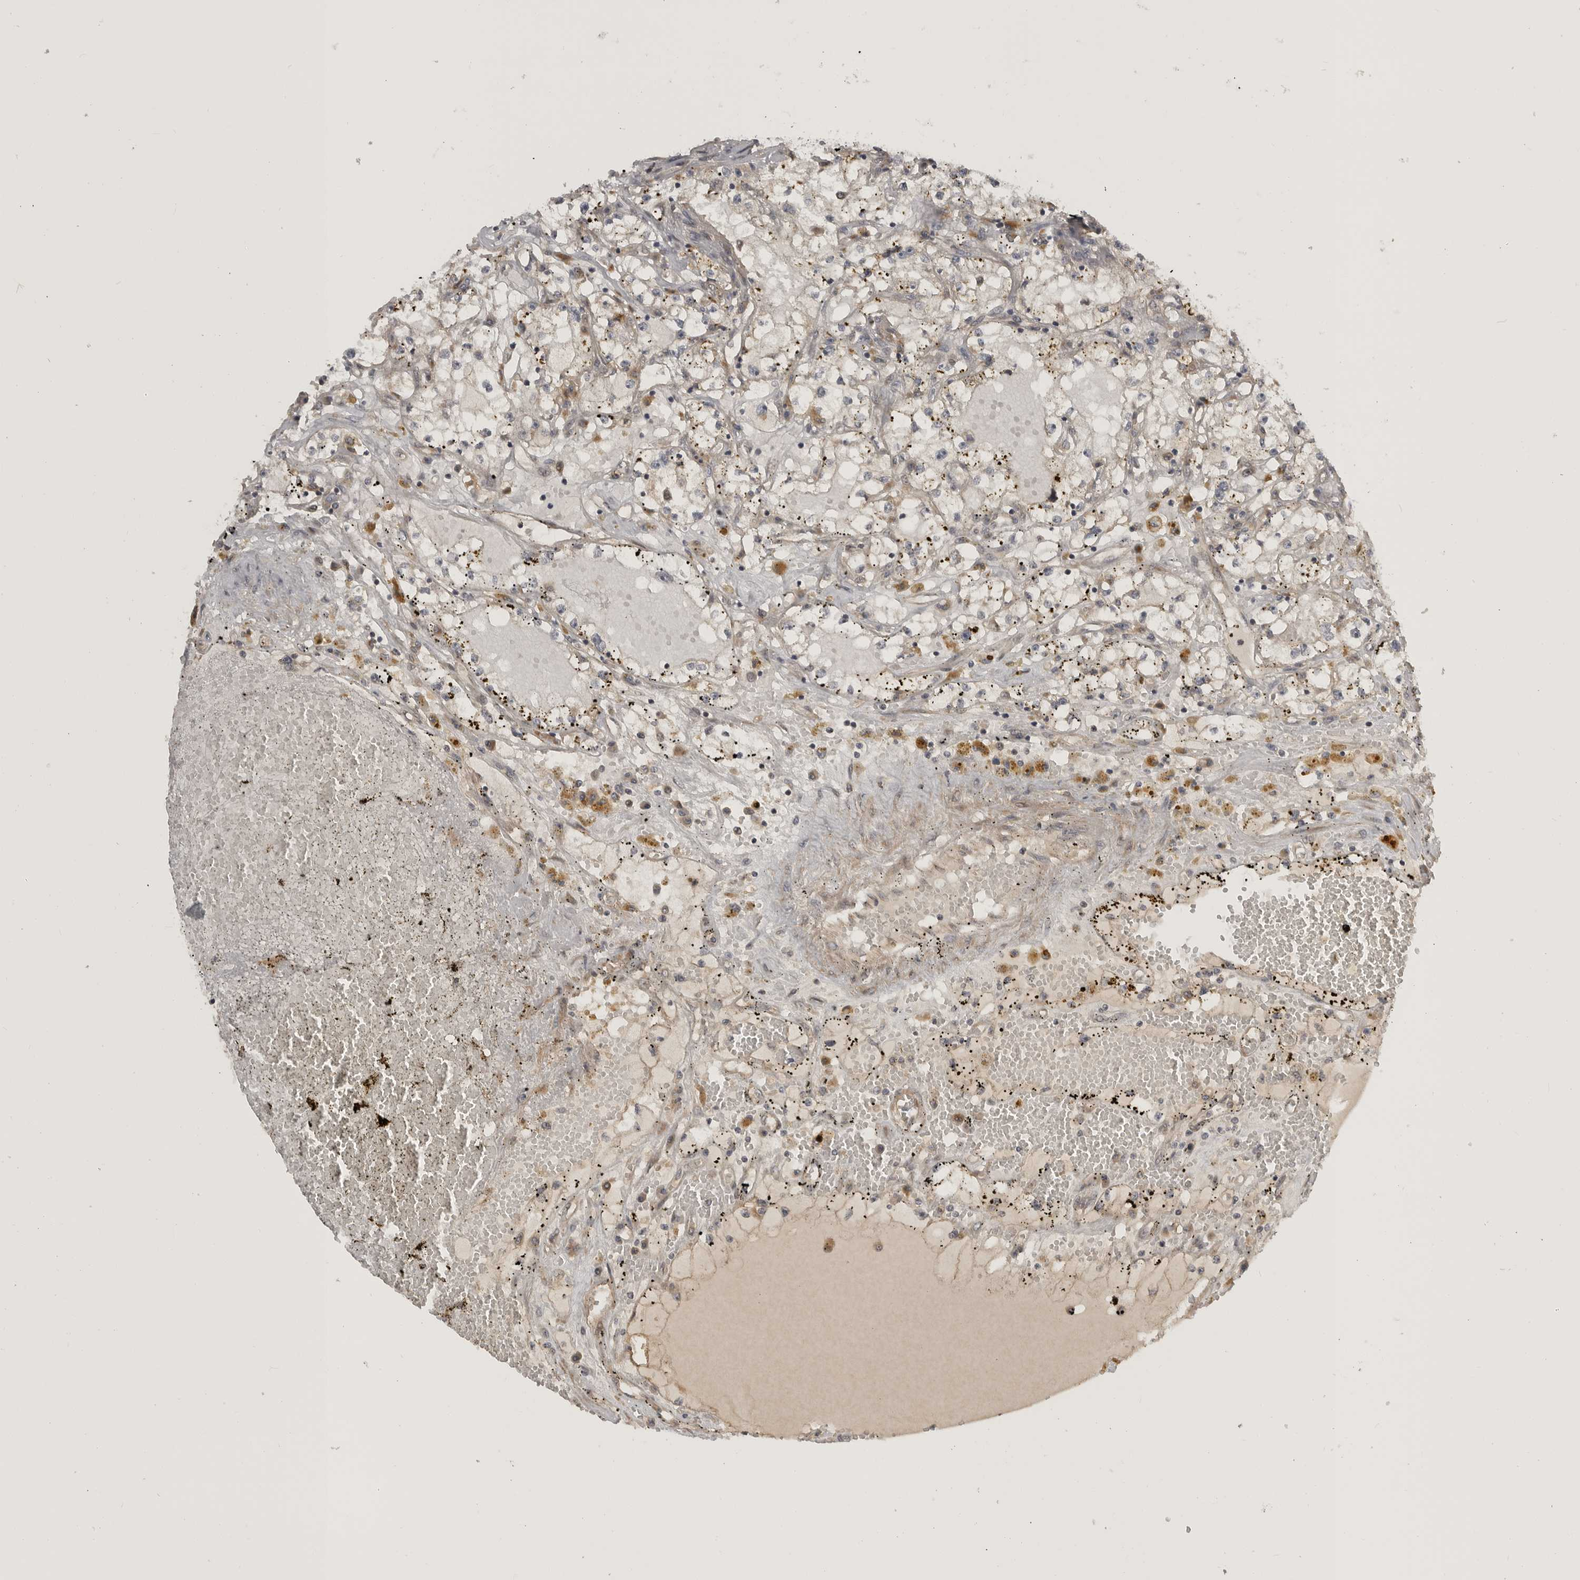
{"staining": {"intensity": "weak", "quantity": "<25%", "location": "cytoplasmic/membranous"}, "tissue": "renal cancer", "cell_type": "Tumor cells", "image_type": "cancer", "snomed": [{"axis": "morphology", "description": "Adenocarcinoma, NOS"}, {"axis": "topography", "description": "Kidney"}], "caption": "Tumor cells show no significant protein staining in renal adenocarcinoma.", "gene": "CUEDC1", "patient": {"sex": "male", "age": 56}}